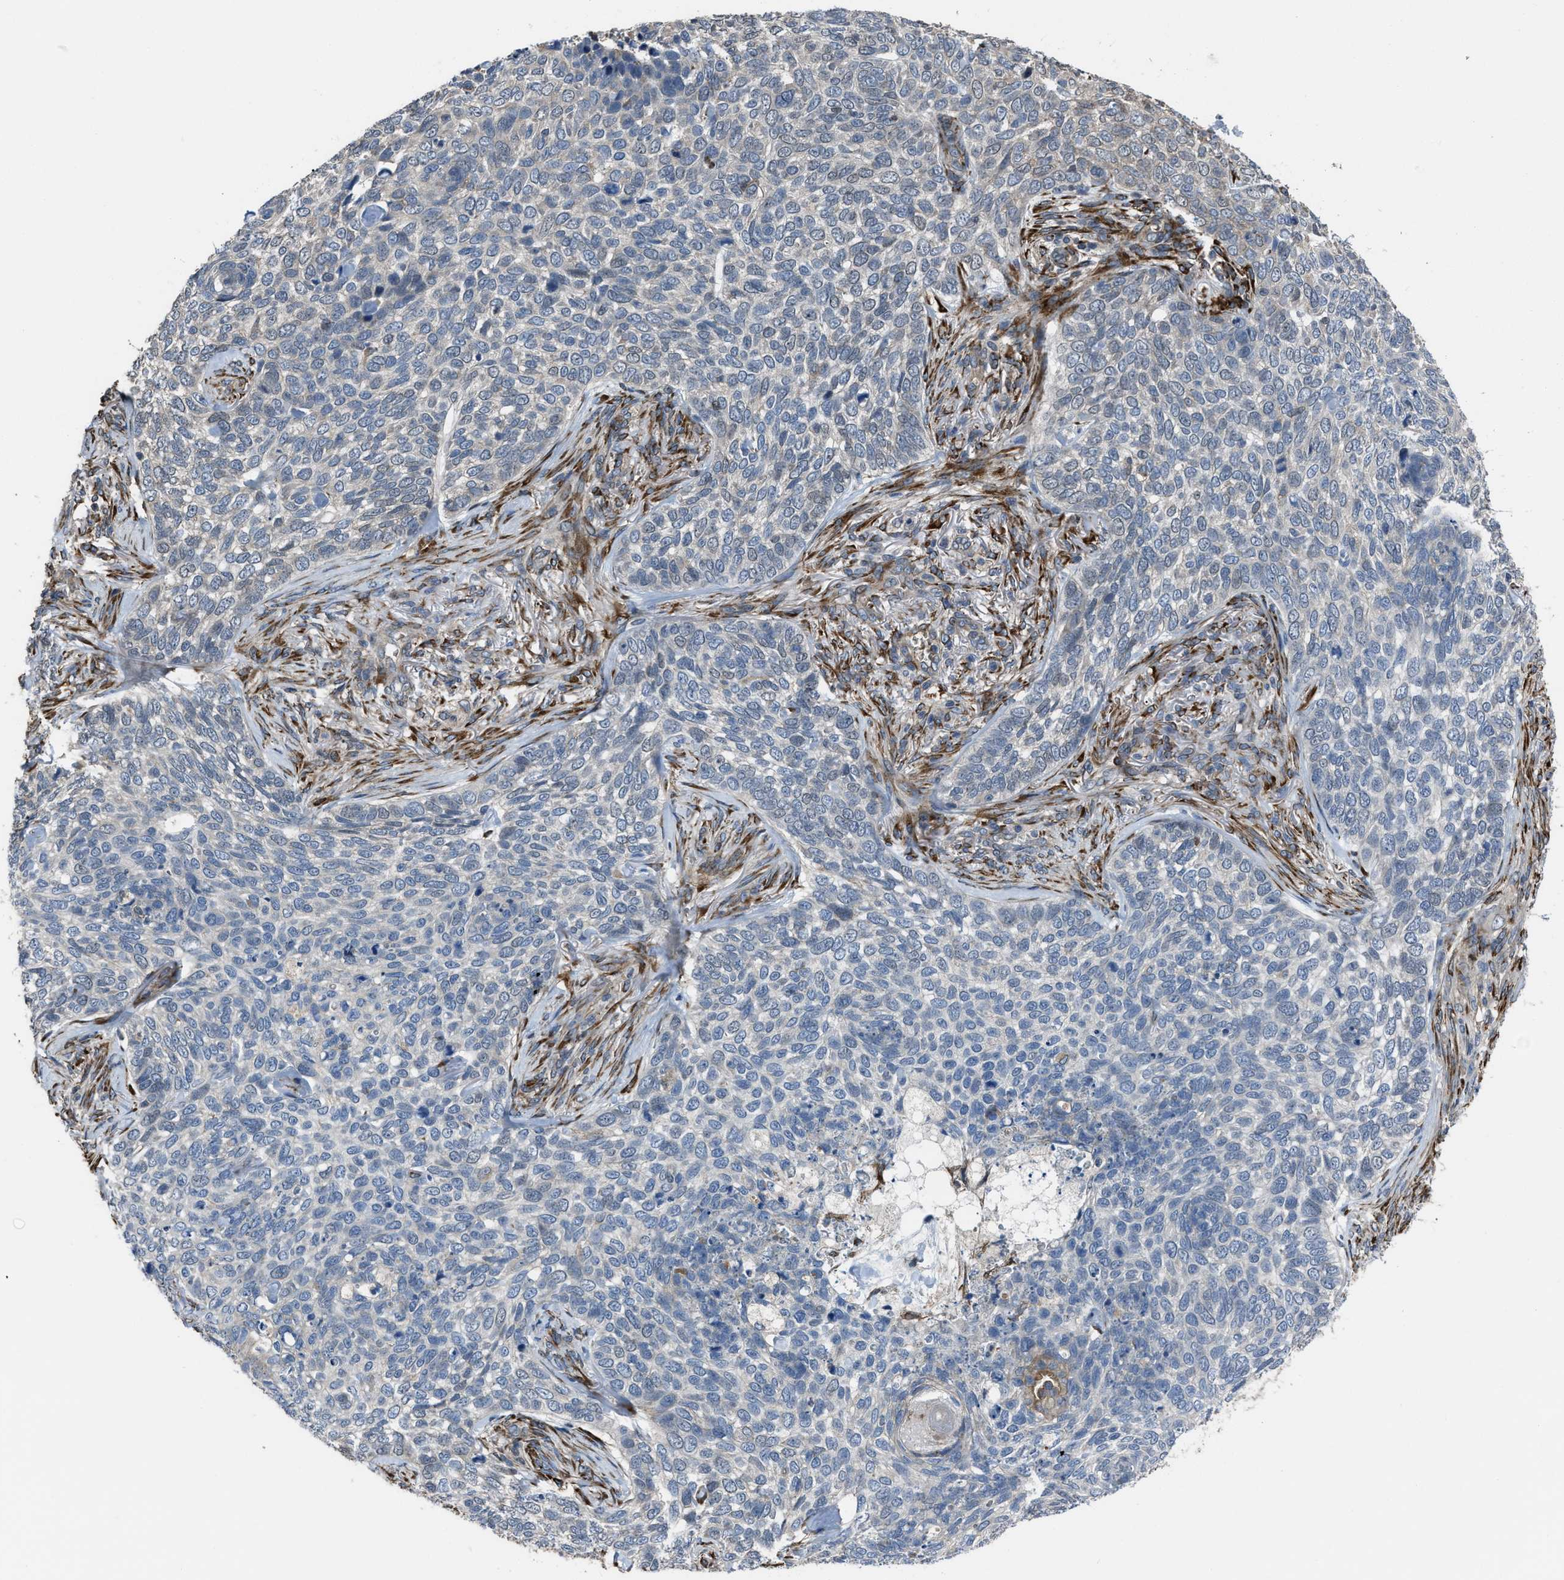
{"staining": {"intensity": "weak", "quantity": "<25%", "location": "cytoplasmic/membranous"}, "tissue": "skin cancer", "cell_type": "Tumor cells", "image_type": "cancer", "snomed": [{"axis": "morphology", "description": "Basal cell carcinoma"}, {"axis": "topography", "description": "Skin"}], "caption": "Immunohistochemical staining of human skin cancer (basal cell carcinoma) exhibits no significant positivity in tumor cells. Brightfield microscopy of immunohistochemistry (IHC) stained with DAB (3,3'-diaminobenzidine) (brown) and hematoxylin (blue), captured at high magnification.", "gene": "SELENOM", "patient": {"sex": "female", "age": 64}}